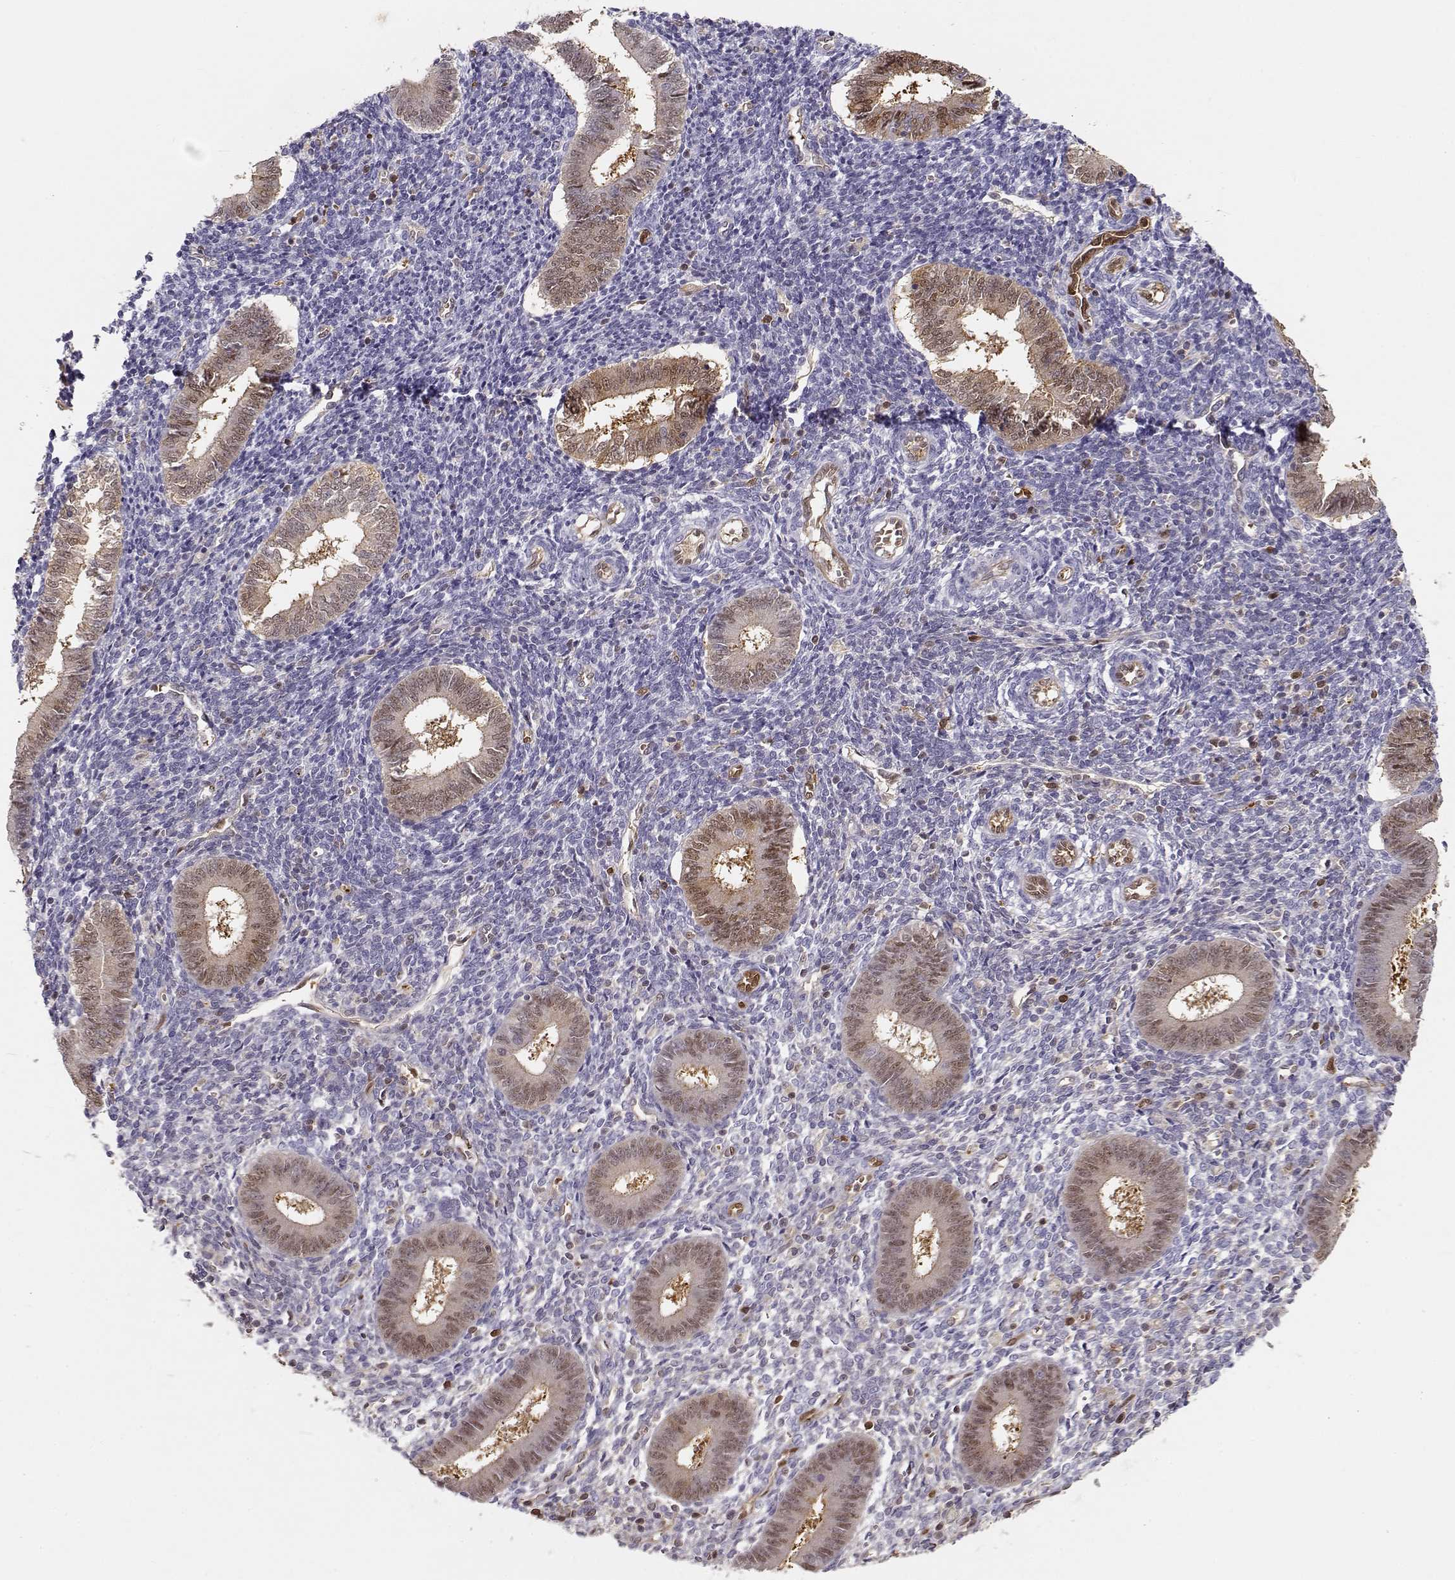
{"staining": {"intensity": "negative", "quantity": "none", "location": "none"}, "tissue": "endometrium", "cell_type": "Cells in endometrial stroma", "image_type": "normal", "snomed": [{"axis": "morphology", "description": "Normal tissue, NOS"}, {"axis": "topography", "description": "Endometrium"}], "caption": "The image shows no staining of cells in endometrial stroma in normal endometrium. (DAB immunohistochemistry (IHC) visualized using brightfield microscopy, high magnification).", "gene": "PNP", "patient": {"sex": "female", "age": 25}}